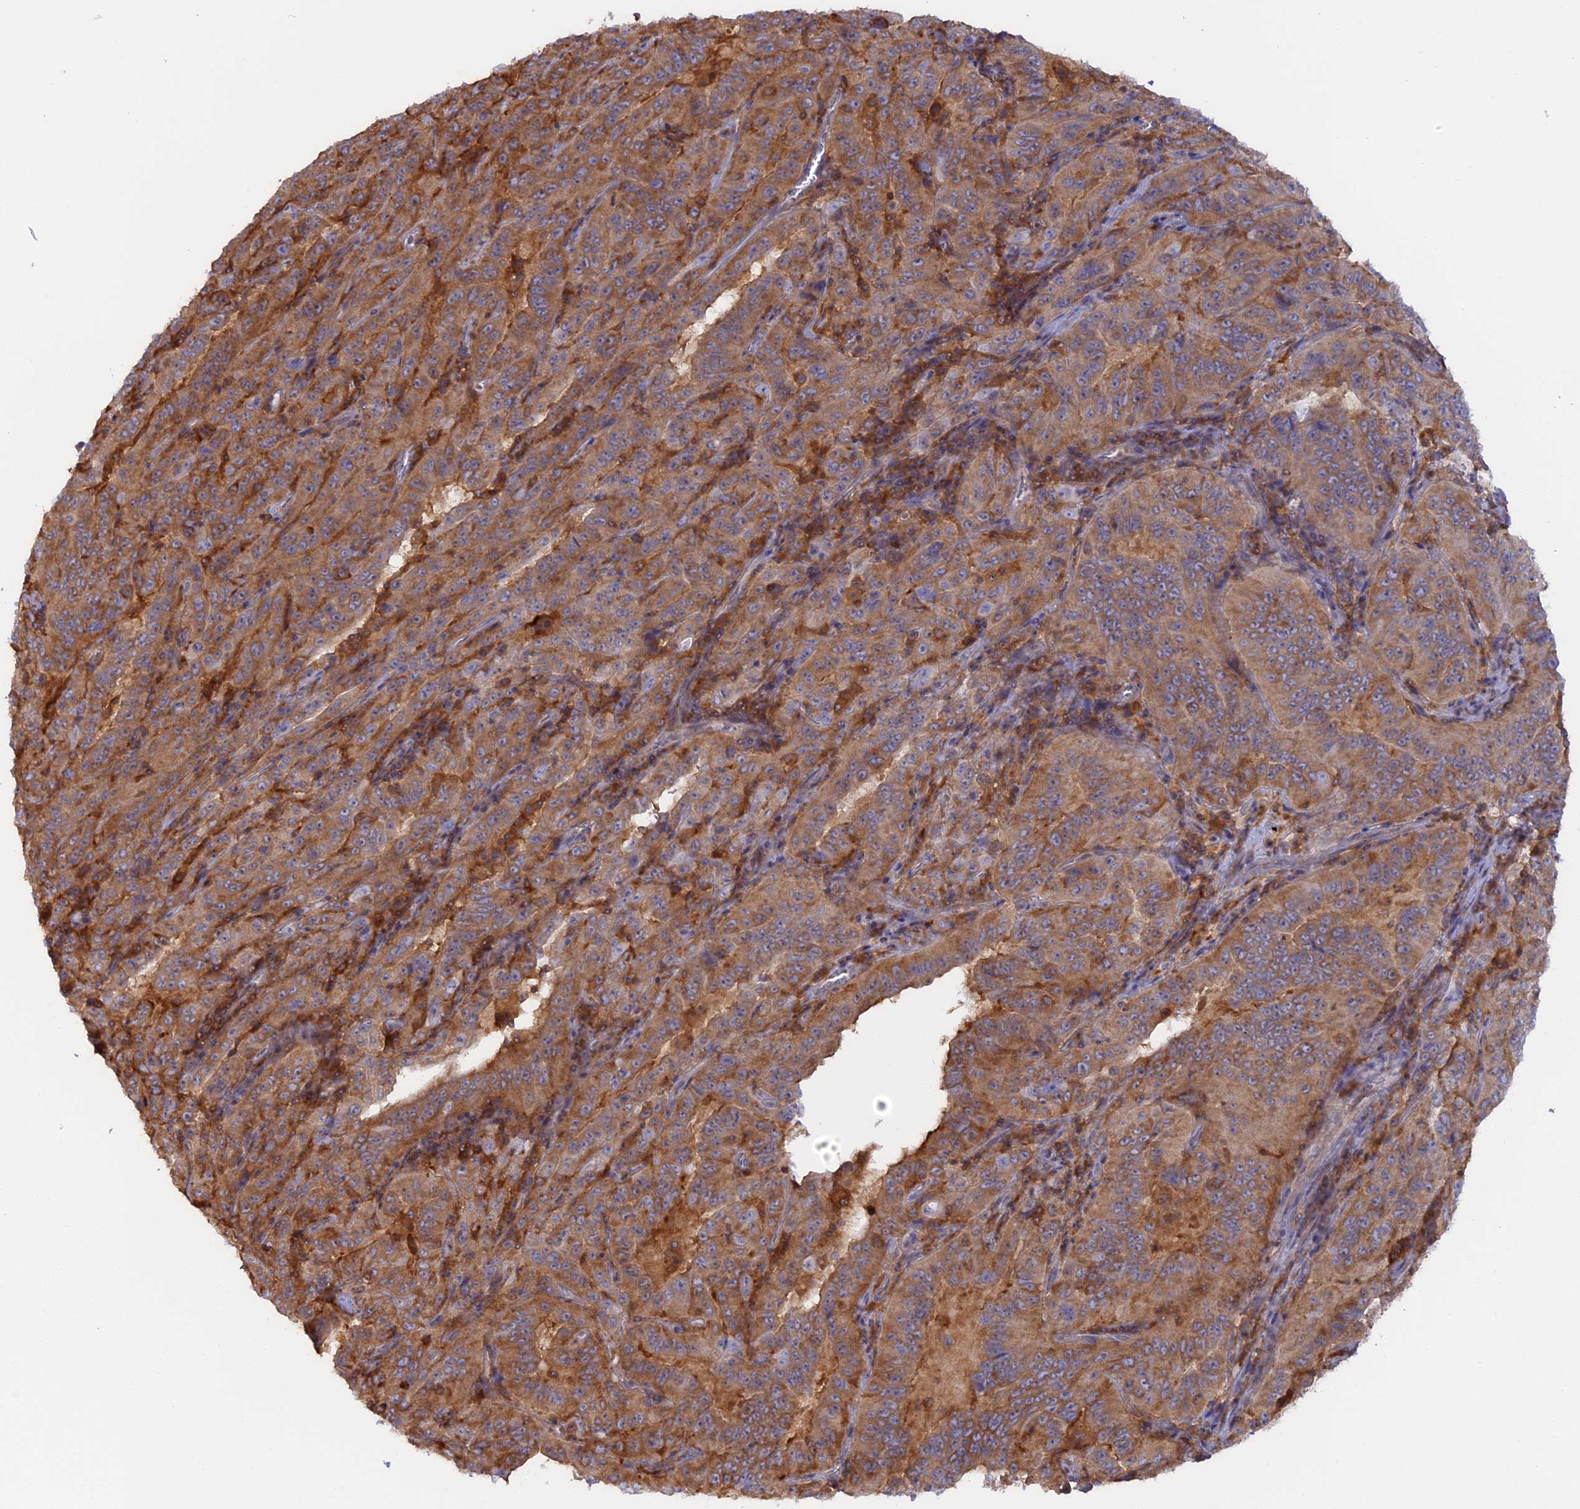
{"staining": {"intensity": "moderate", "quantity": ">75%", "location": "cytoplasmic/membranous"}, "tissue": "pancreatic cancer", "cell_type": "Tumor cells", "image_type": "cancer", "snomed": [{"axis": "morphology", "description": "Adenocarcinoma, NOS"}, {"axis": "topography", "description": "Pancreas"}], "caption": "Adenocarcinoma (pancreatic) was stained to show a protein in brown. There is medium levels of moderate cytoplasmic/membranous positivity in approximately >75% of tumor cells.", "gene": "GMIP", "patient": {"sex": "male", "age": 63}}